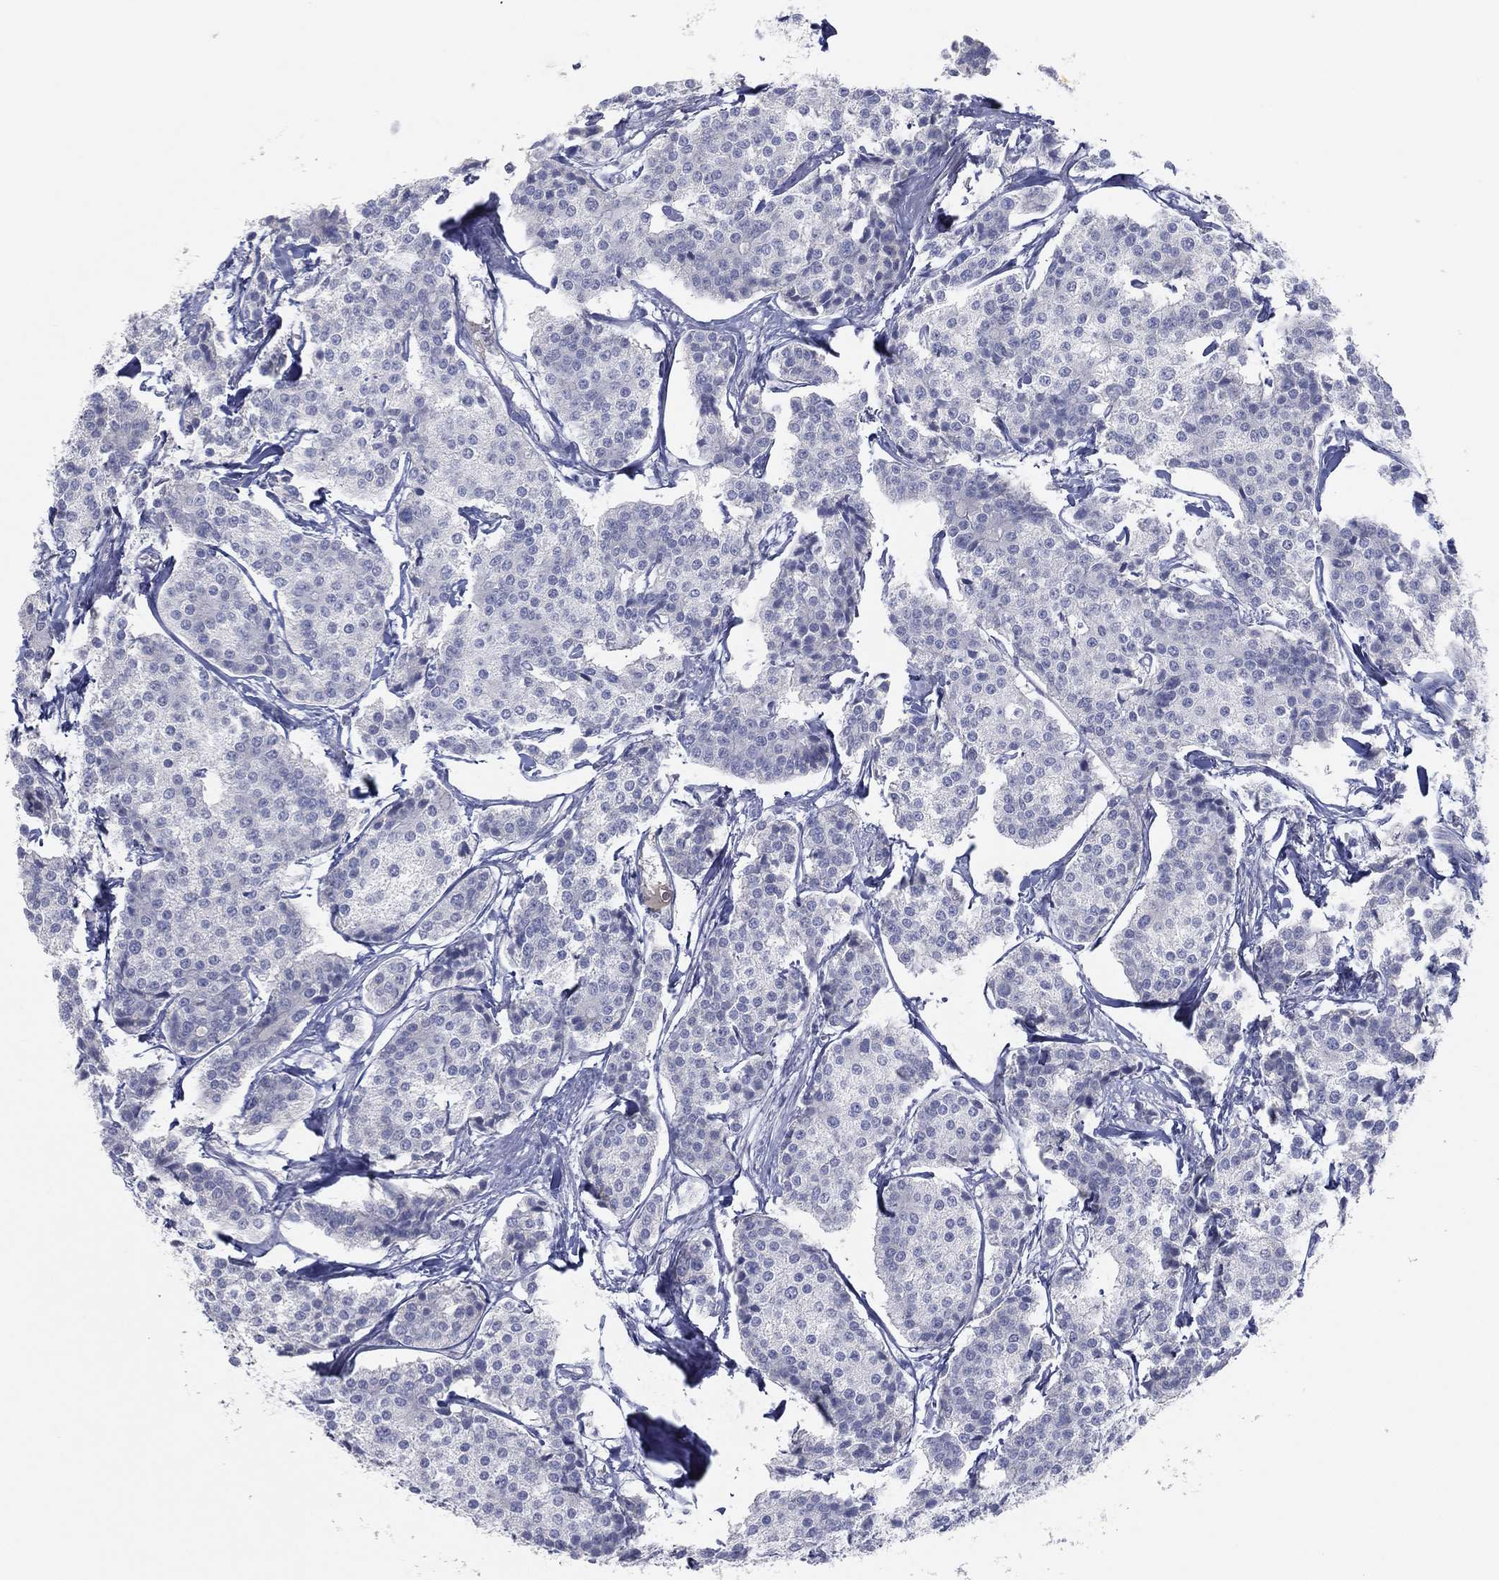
{"staining": {"intensity": "negative", "quantity": "none", "location": "none"}, "tissue": "carcinoid", "cell_type": "Tumor cells", "image_type": "cancer", "snomed": [{"axis": "morphology", "description": "Carcinoid, malignant, NOS"}, {"axis": "topography", "description": "Small intestine"}], "caption": "A high-resolution image shows immunohistochemistry staining of carcinoid, which demonstrates no significant positivity in tumor cells. (DAB (3,3'-diaminobenzidine) IHC visualized using brightfield microscopy, high magnification).", "gene": "CPT1B", "patient": {"sex": "female", "age": 65}}